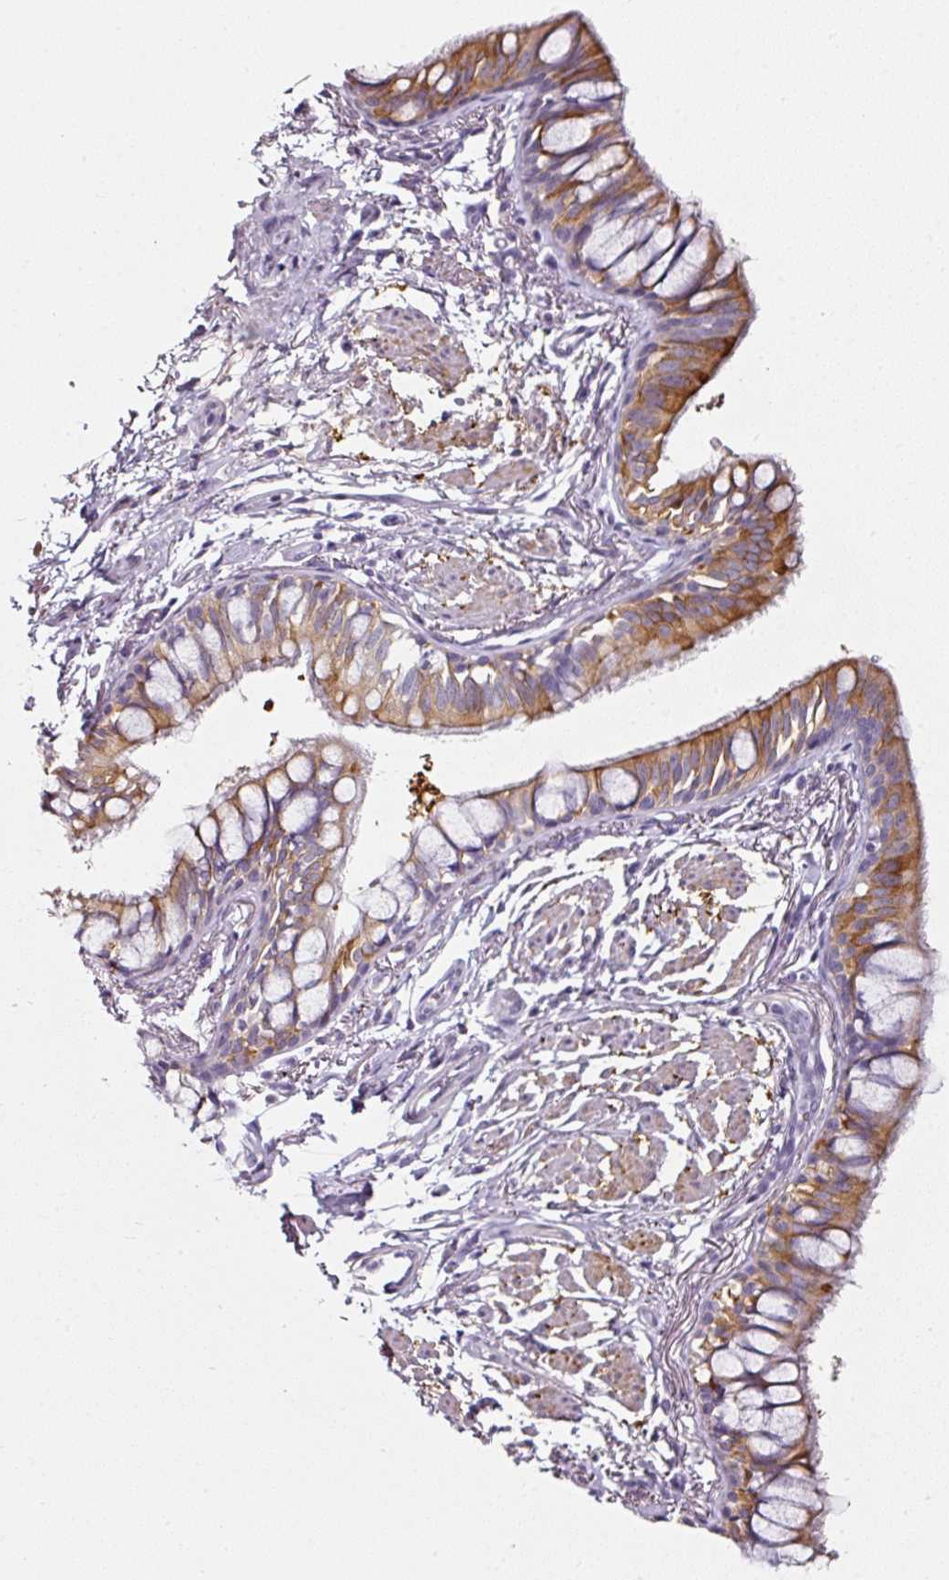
{"staining": {"intensity": "moderate", "quantity": ">75%", "location": "cytoplasmic/membranous"}, "tissue": "bronchus", "cell_type": "Respiratory epithelial cells", "image_type": "normal", "snomed": [{"axis": "morphology", "description": "Normal tissue, NOS"}, {"axis": "topography", "description": "Bronchus"}], "caption": "IHC photomicrograph of normal bronchus: human bronchus stained using IHC demonstrates medium levels of moderate protein expression localized specifically in the cytoplasmic/membranous of respiratory epithelial cells, appearing as a cytoplasmic/membranous brown color.", "gene": "CAP2", "patient": {"sex": "male", "age": 70}}